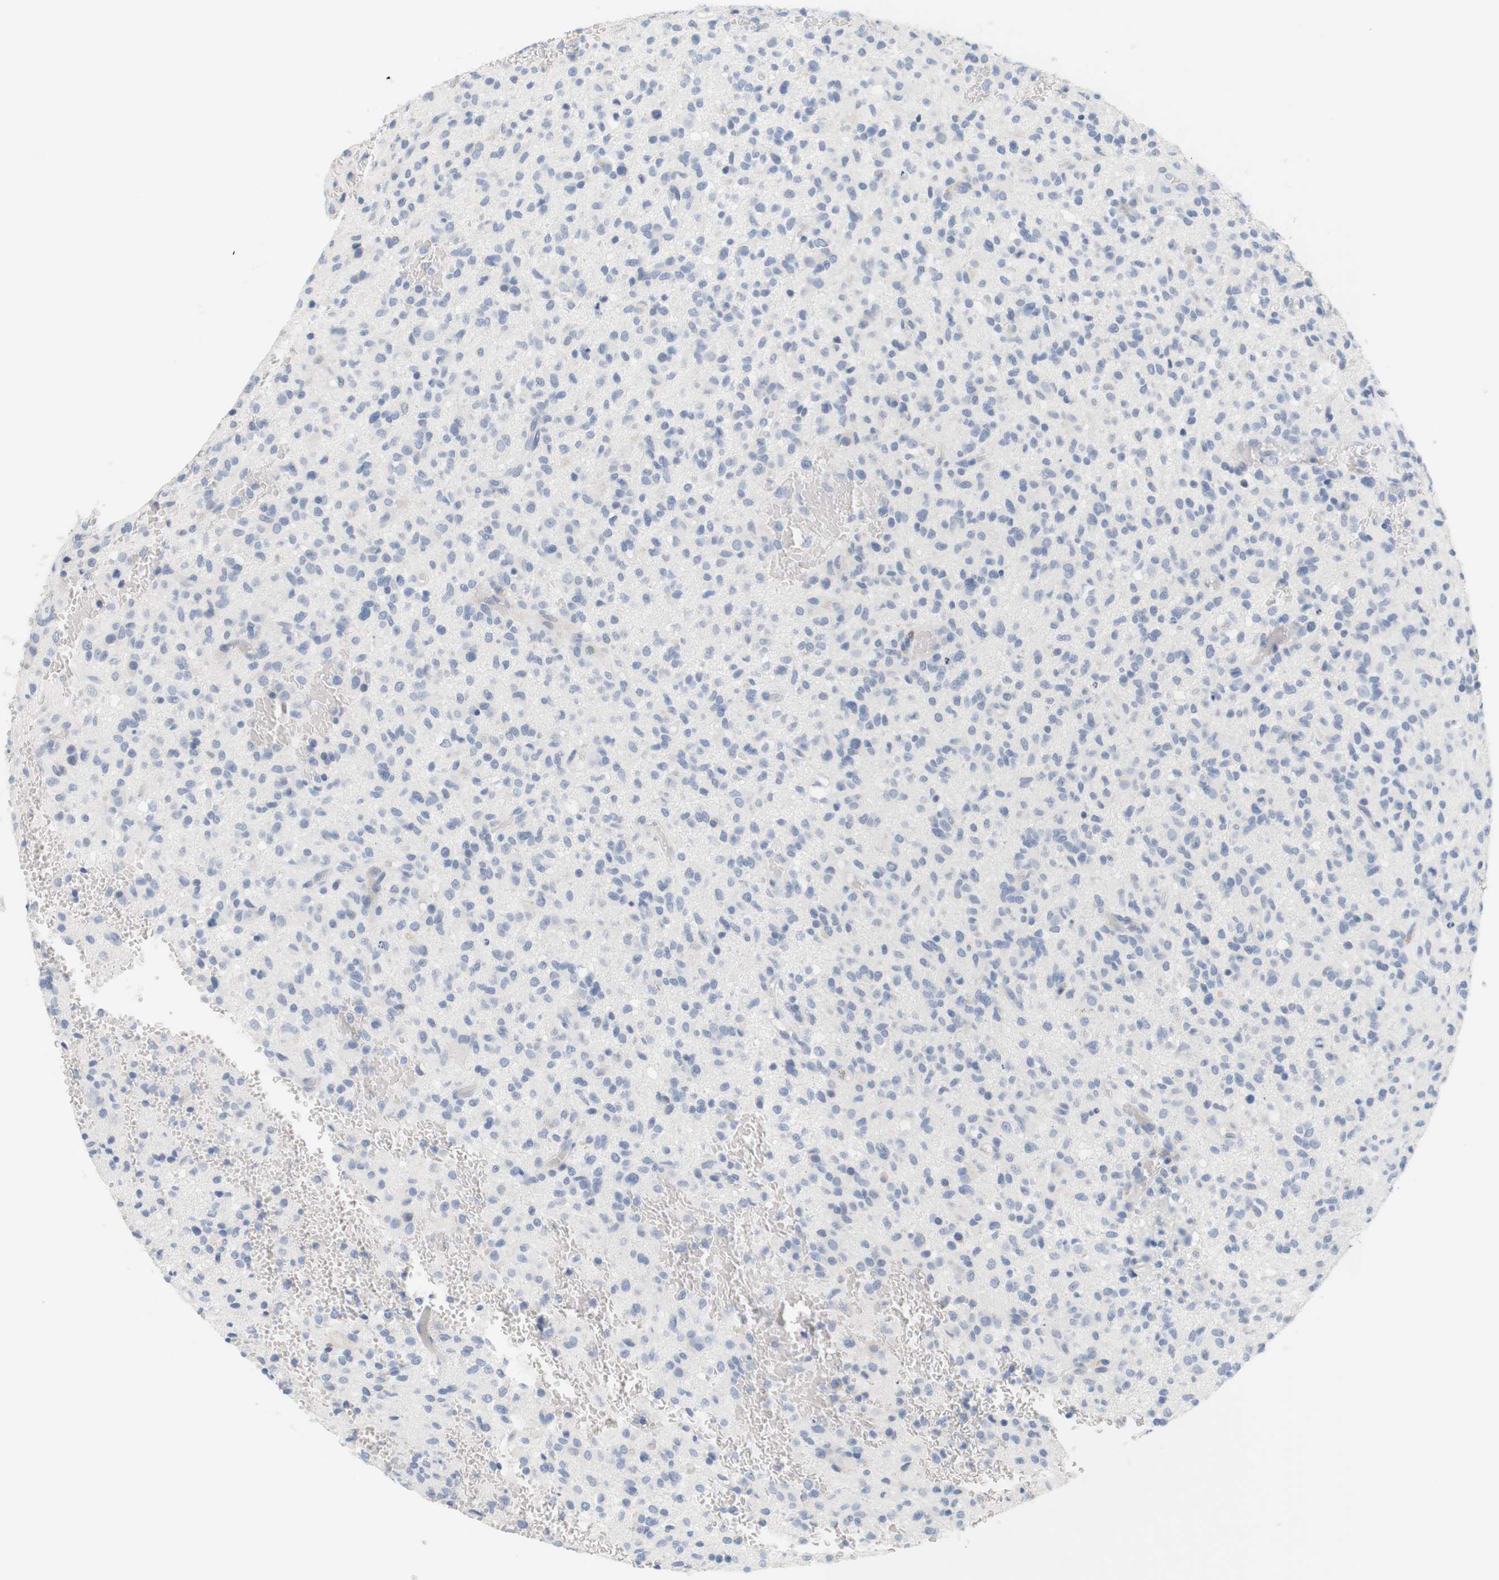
{"staining": {"intensity": "negative", "quantity": "none", "location": "none"}, "tissue": "glioma", "cell_type": "Tumor cells", "image_type": "cancer", "snomed": [{"axis": "morphology", "description": "Glioma, malignant, High grade"}, {"axis": "topography", "description": "Brain"}], "caption": "Immunohistochemistry micrograph of neoplastic tissue: human malignant high-grade glioma stained with DAB shows no significant protein positivity in tumor cells. (DAB (3,3'-diaminobenzidine) immunohistochemistry (IHC) visualized using brightfield microscopy, high magnification).", "gene": "OPRM1", "patient": {"sex": "male", "age": 71}}